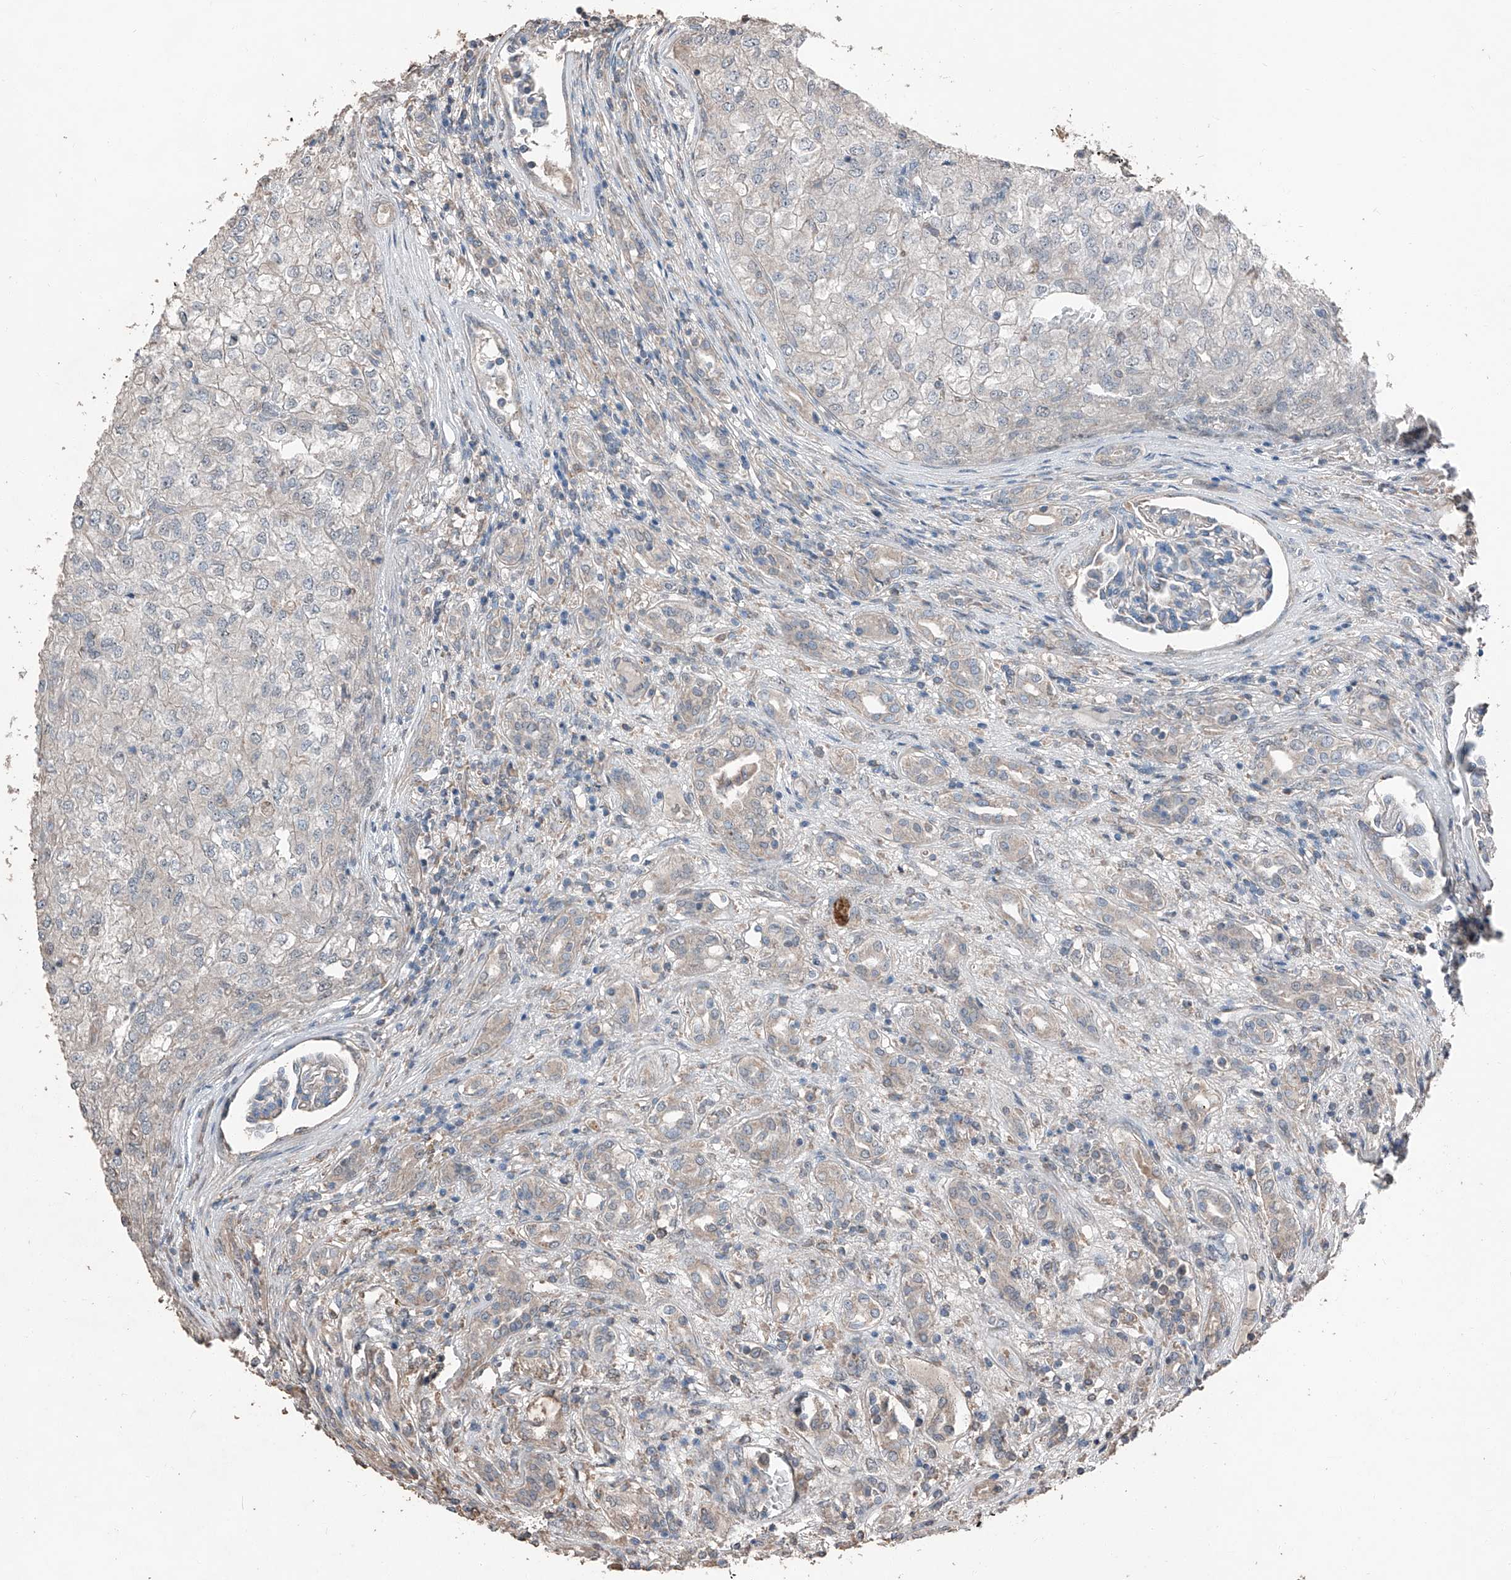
{"staining": {"intensity": "negative", "quantity": "none", "location": "none"}, "tissue": "renal cancer", "cell_type": "Tumor cells", "image_type": "cancer", "snomed": [{"axis": "morphology", "description": "Adenocarcinoma, NOS"}, {"axis": "topography", "description": "Kidney"}], "caption": "The image shows no significant positivity in tumor cells of renal cancer (adenocarcinoma). (Stains: DAB (3,3'-diaminobenzidine) immunohistochemistry with hematoxylin counter stain, Microscopy: brightfield microscopy at high magnification).", "gene": "MAMLD1", "patient": {"sex": "female", "age": 54}}